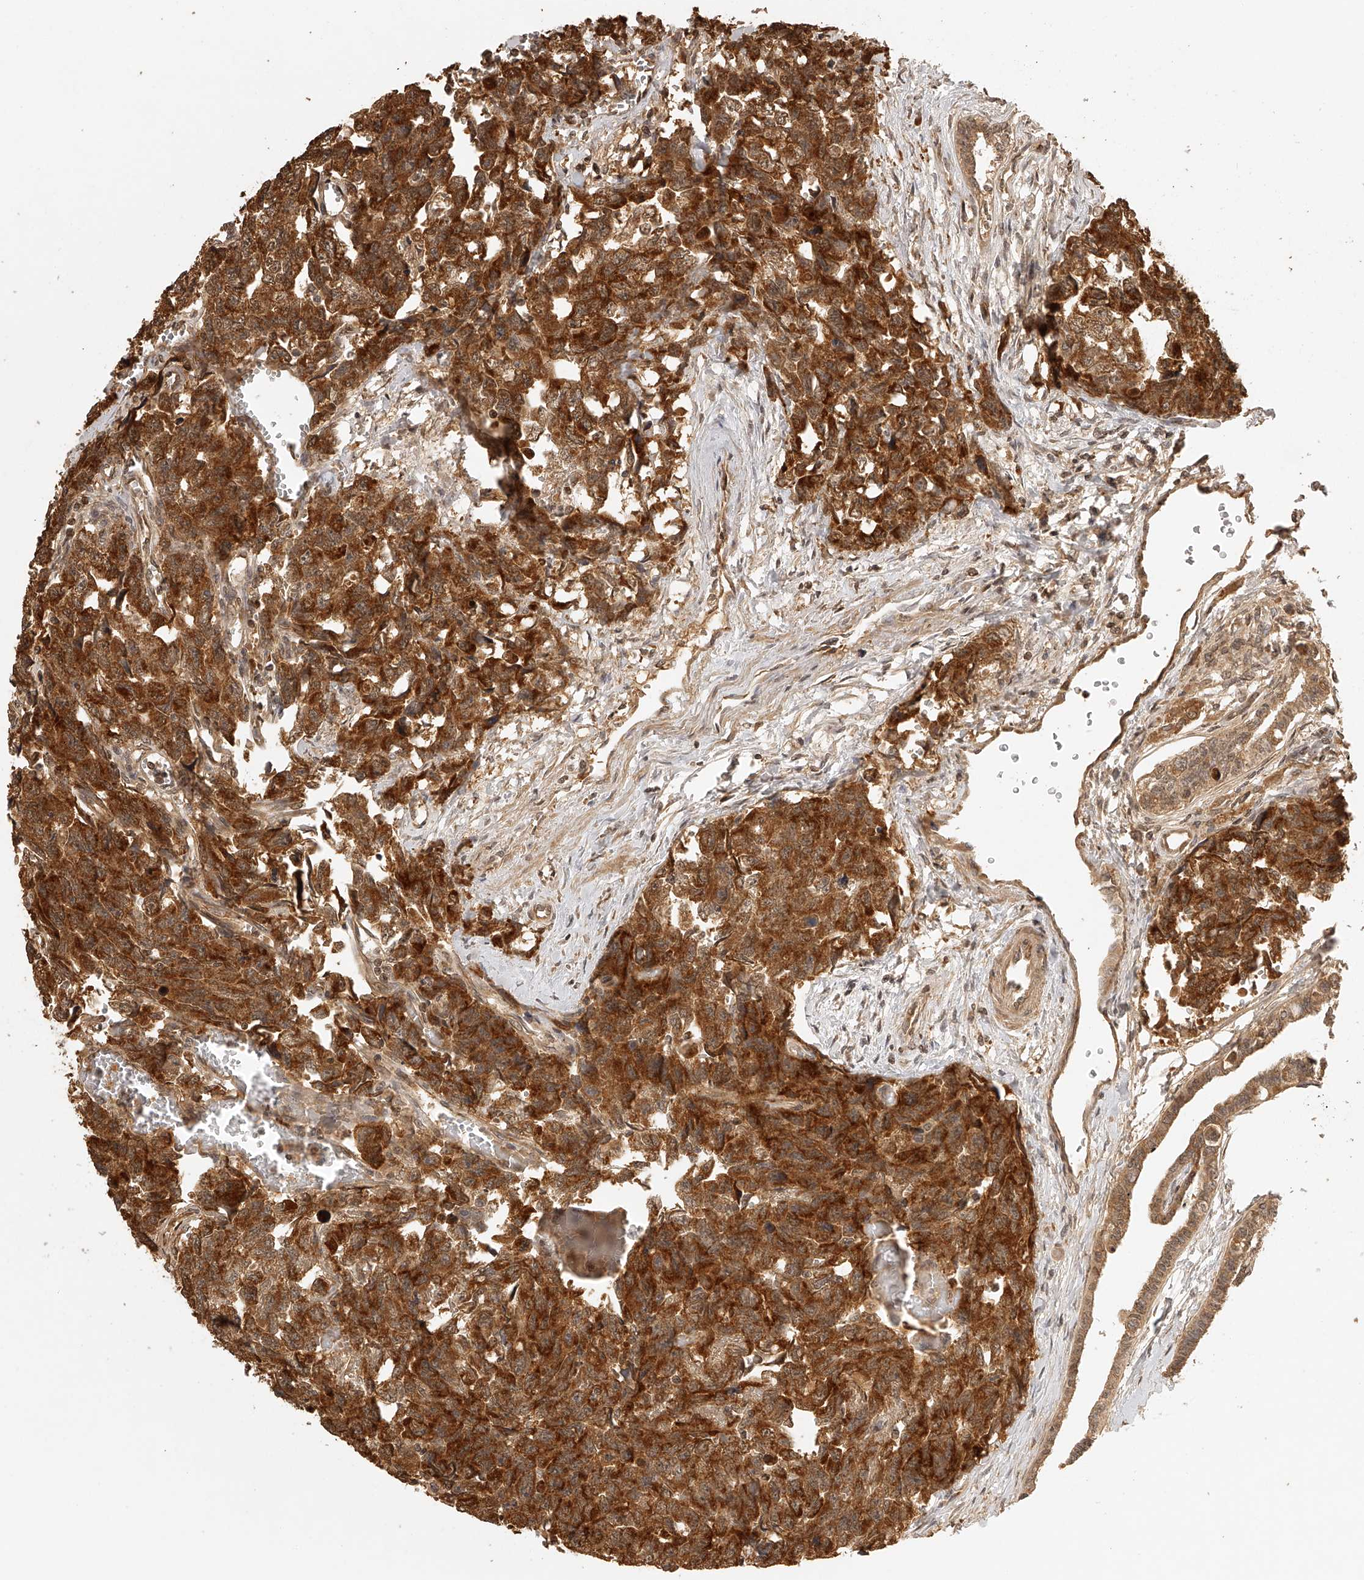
{"staining": {"intensity": "strong", "quantity": ">75%", "location": "cytoplasmic/membranous"}, "tissue": "testis cancer", "cell_type": "Tumor cells", "image_type": "cancer", "snomed": [{"axis": "morphology", "description": "Carcinoma, Embryonal, NOS"}, {"axis": "topography", "description": "Testis"}], "caption": "Human testis cancer stained for a protein (brown) shows strong cytoplasmic/membranous positive staining in approximately >75% of tumor cells.", "gene": "BCL2L11", "patient": {"sex": "male", "age": 31}}